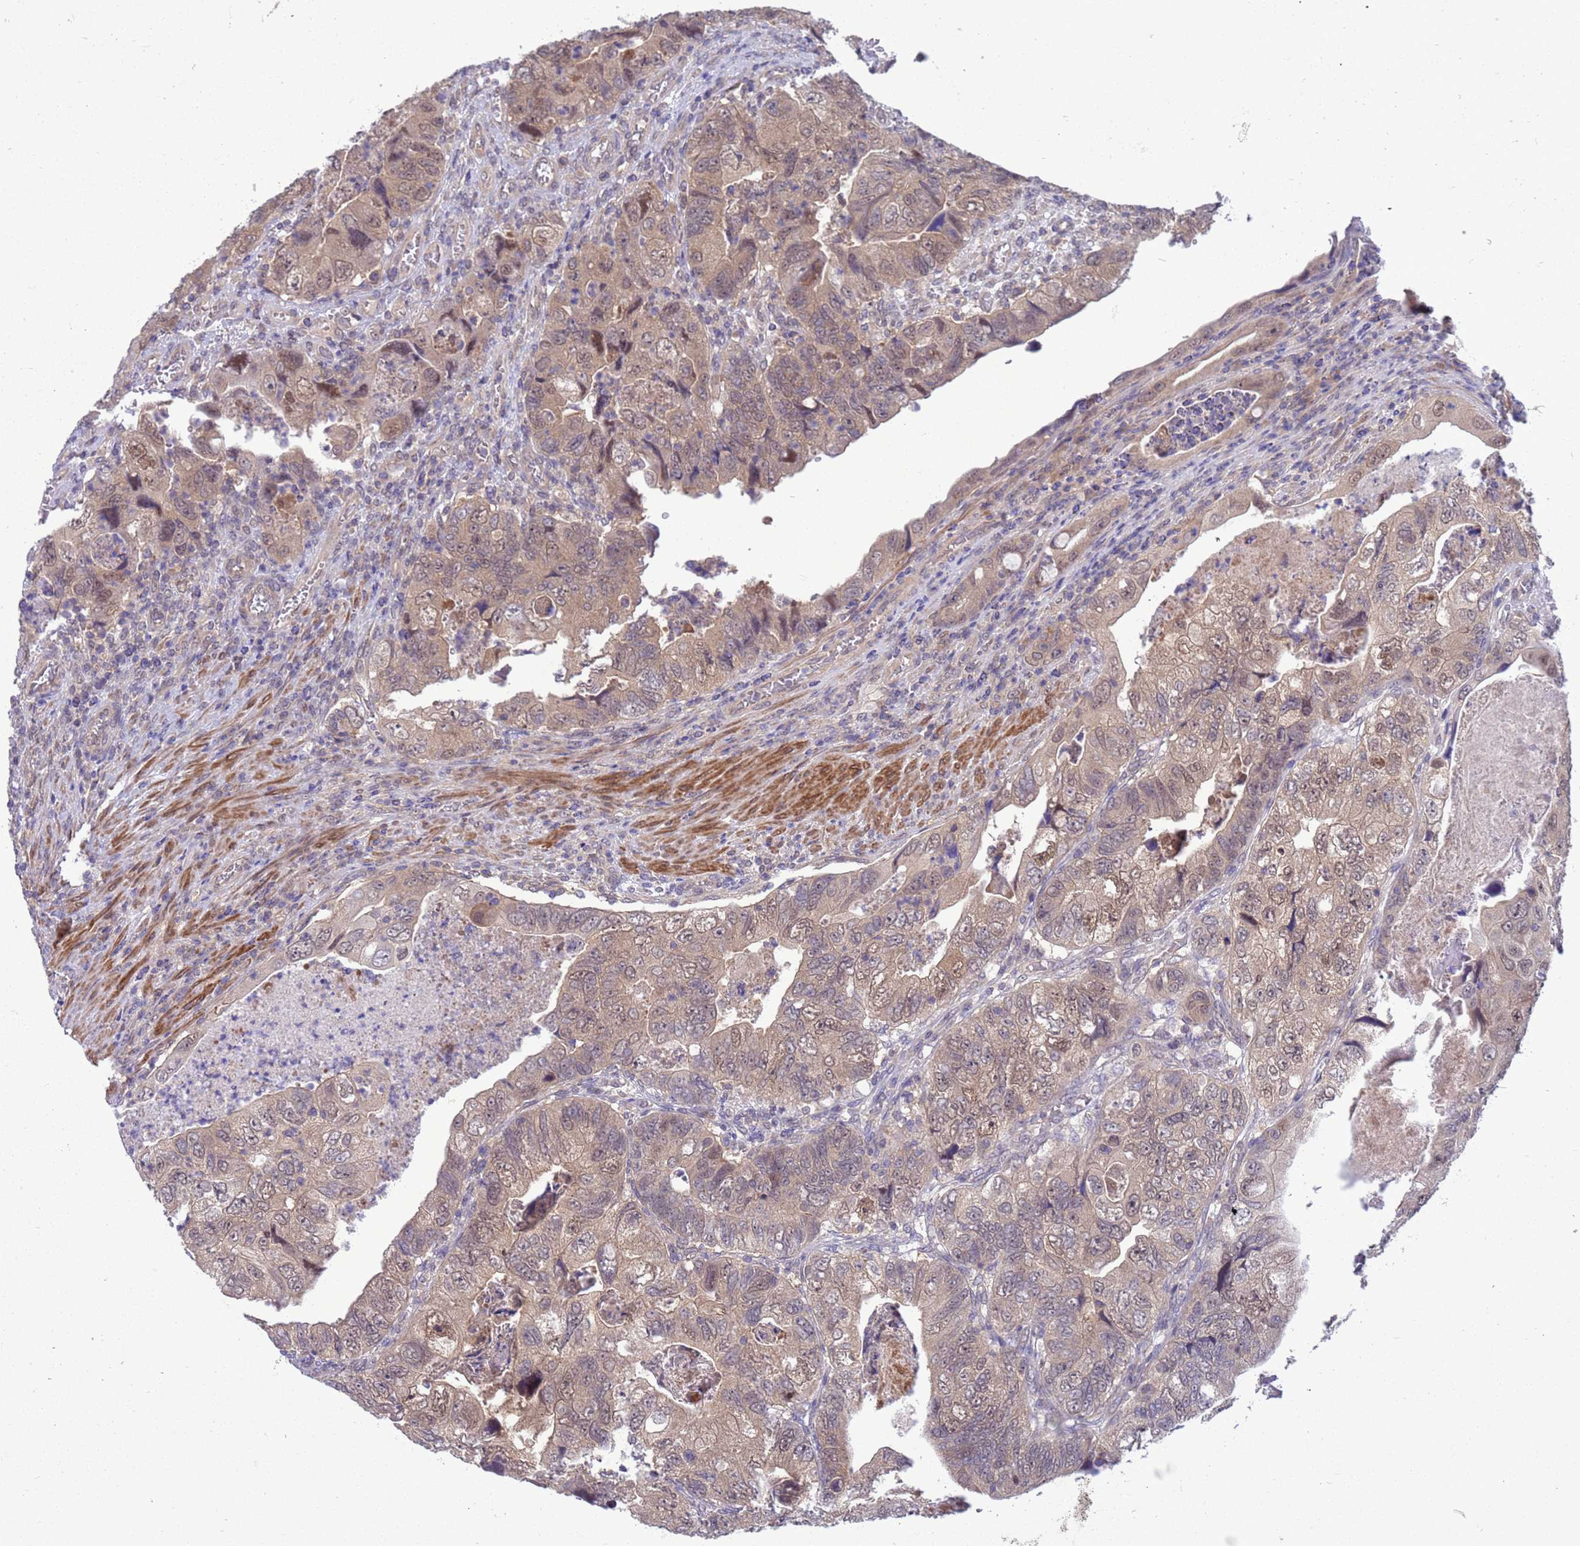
{"staining": {"intensity": "weak", "quantity": "25%-75%", "location": "cytoplasmic/membranous,nuclear"}, "tissue": "colorectal cancer", "cell_type": "Tumor cells", "image_type": "cancer", "snomed": [{"axis": "morphology", "description": "Adenocarcinoma, NOS"}, {"axis": "topography", "description": "Rectum"}], "caption": "Protein expression by immunohistochemistry exhibits weak cytoplasmic/membranous and nuclear staining in approximately 25%-75% of tumor cells in colorectal cancer.", "gene": "ZNF461", "patient": {"sex": "male", "age": 63}}